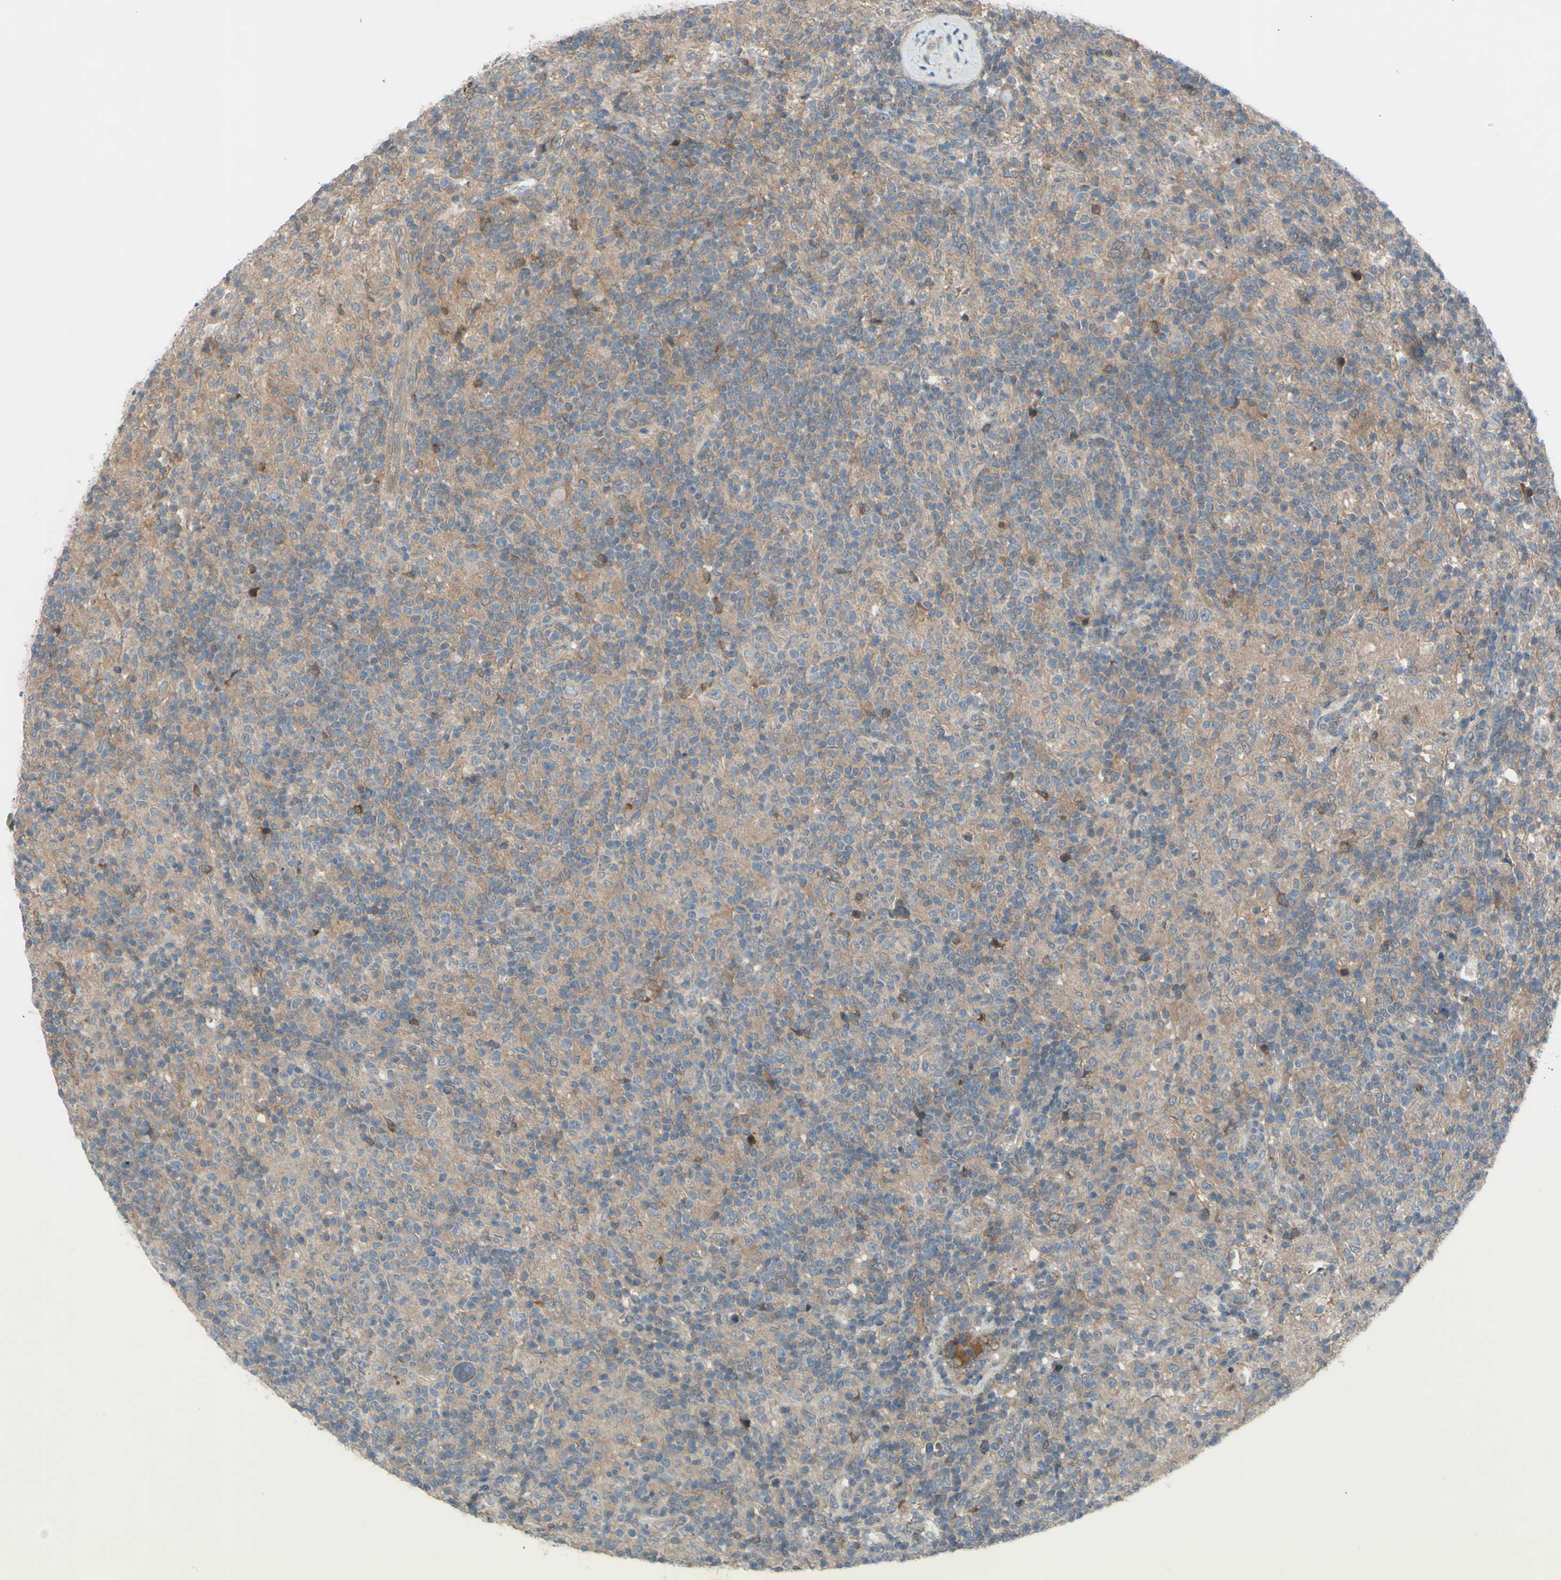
{"staining": {"intensity": "weak", "quantity": ">75%", "location": "cytoplasmic/membranous"}, "tissue": "lymphoma", "cell_type": "Tumor cells", "image_type": "cancer", "snomed": [{"axis": "morphology", "description": "Hodgkin's disease, NOS"}, {"axis": "topography", "description": "Lymph node"}], "caption": "Protein analysis of Hodgkin's disease tissue reveals weak cytoplasmic/membranous staining in approximately >75% of tumor cells. (DAB (3,3'-diaminobenzidine) = brown stain, brightfield microscopy at high magnification).", "gene": "AFP", "patient": {"sex": "male", "age": 70}}